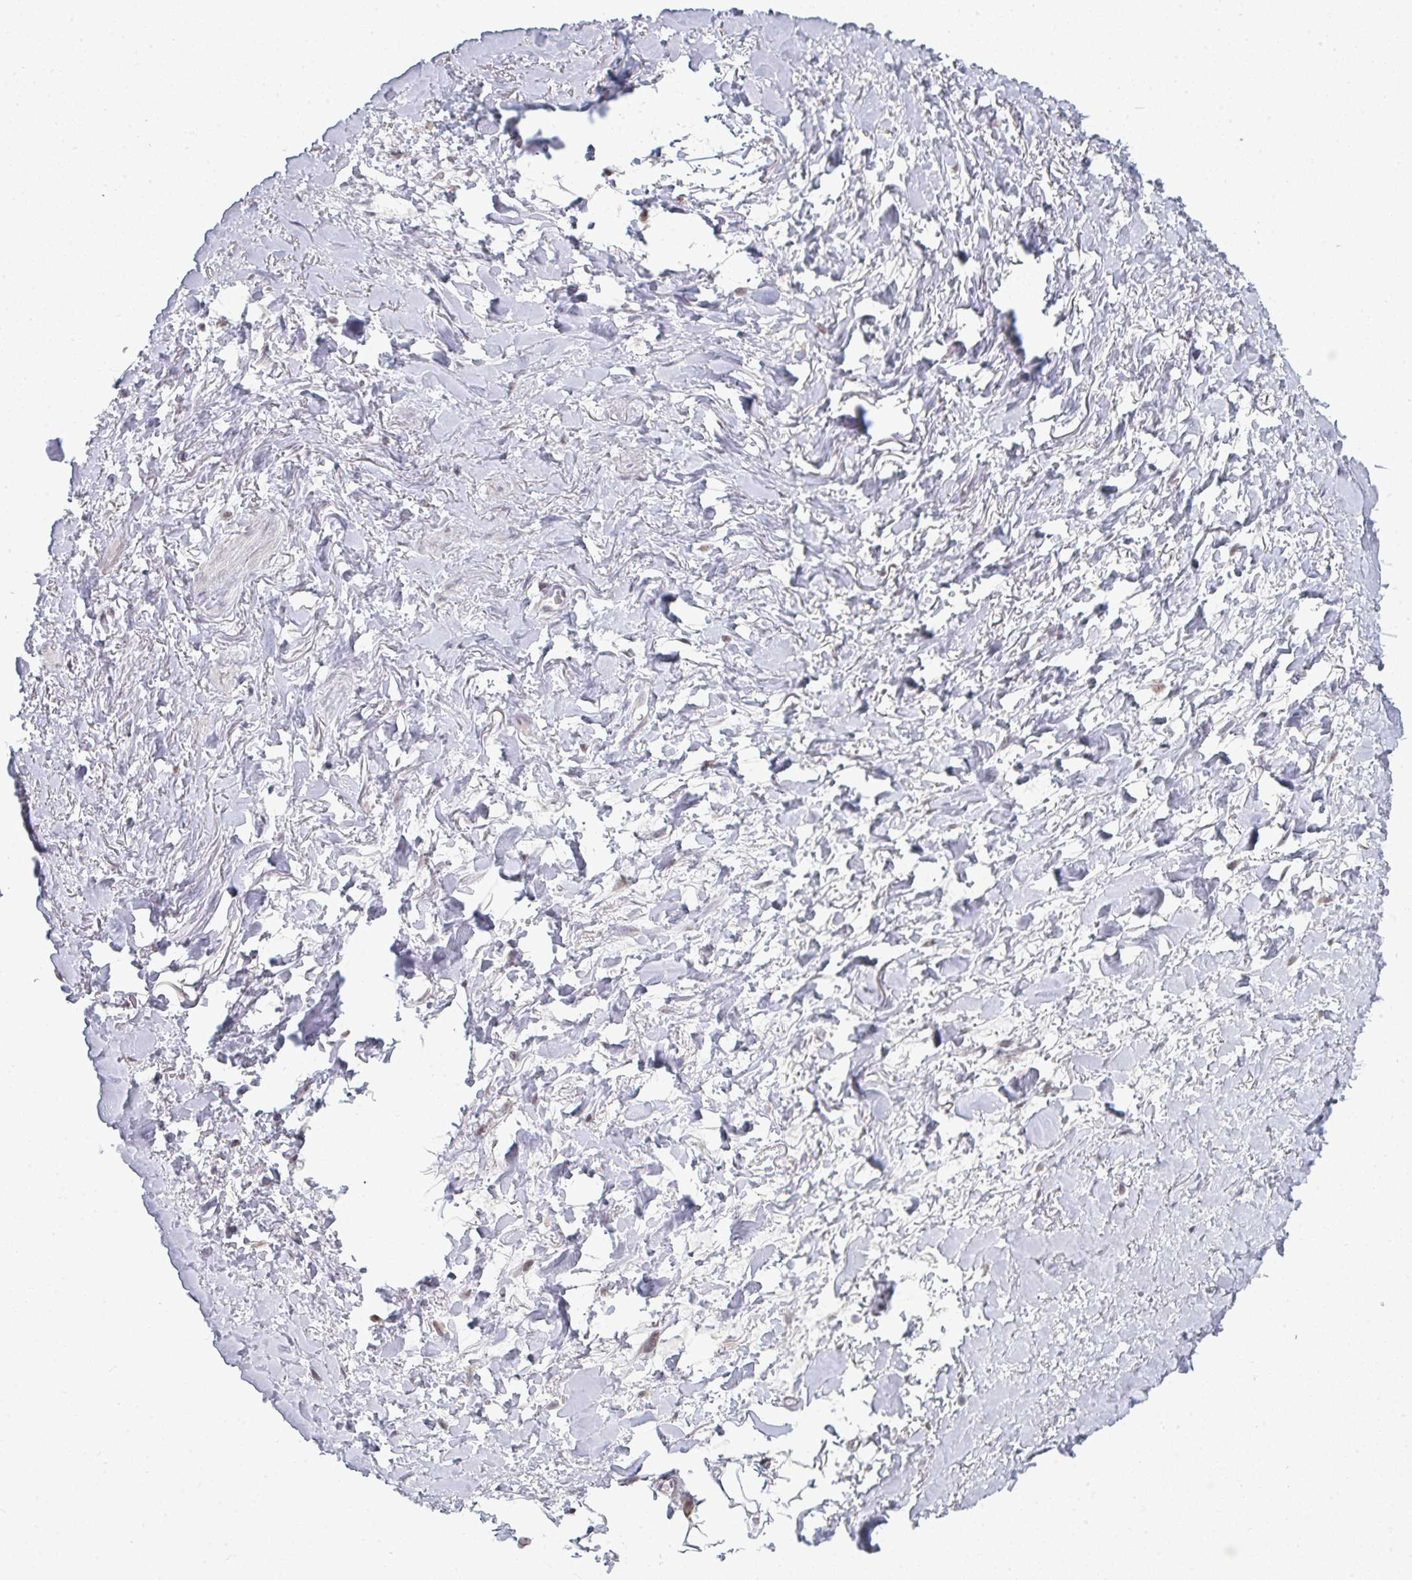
{"staining": {"intensity": "negative", "quantity": "none", "location": "none"}, "tissue": "soft tissue", "cell_type": "Fibroblasts", "image_type": "normal", "snomed": [{"axis": "morphology", "description": "Normal tissue, NOS"}, {"axis": "topography", "description": "Vagina"}, {"axis": "topography", "description": "Peripheral nerve tissue"}], "caption": "The immunohistochemistry (IHC) image has no significant positivity in fibroblasts of soft tissue.", "gene": "ATF1", "patient": {"sex": "female", "age": 71}}